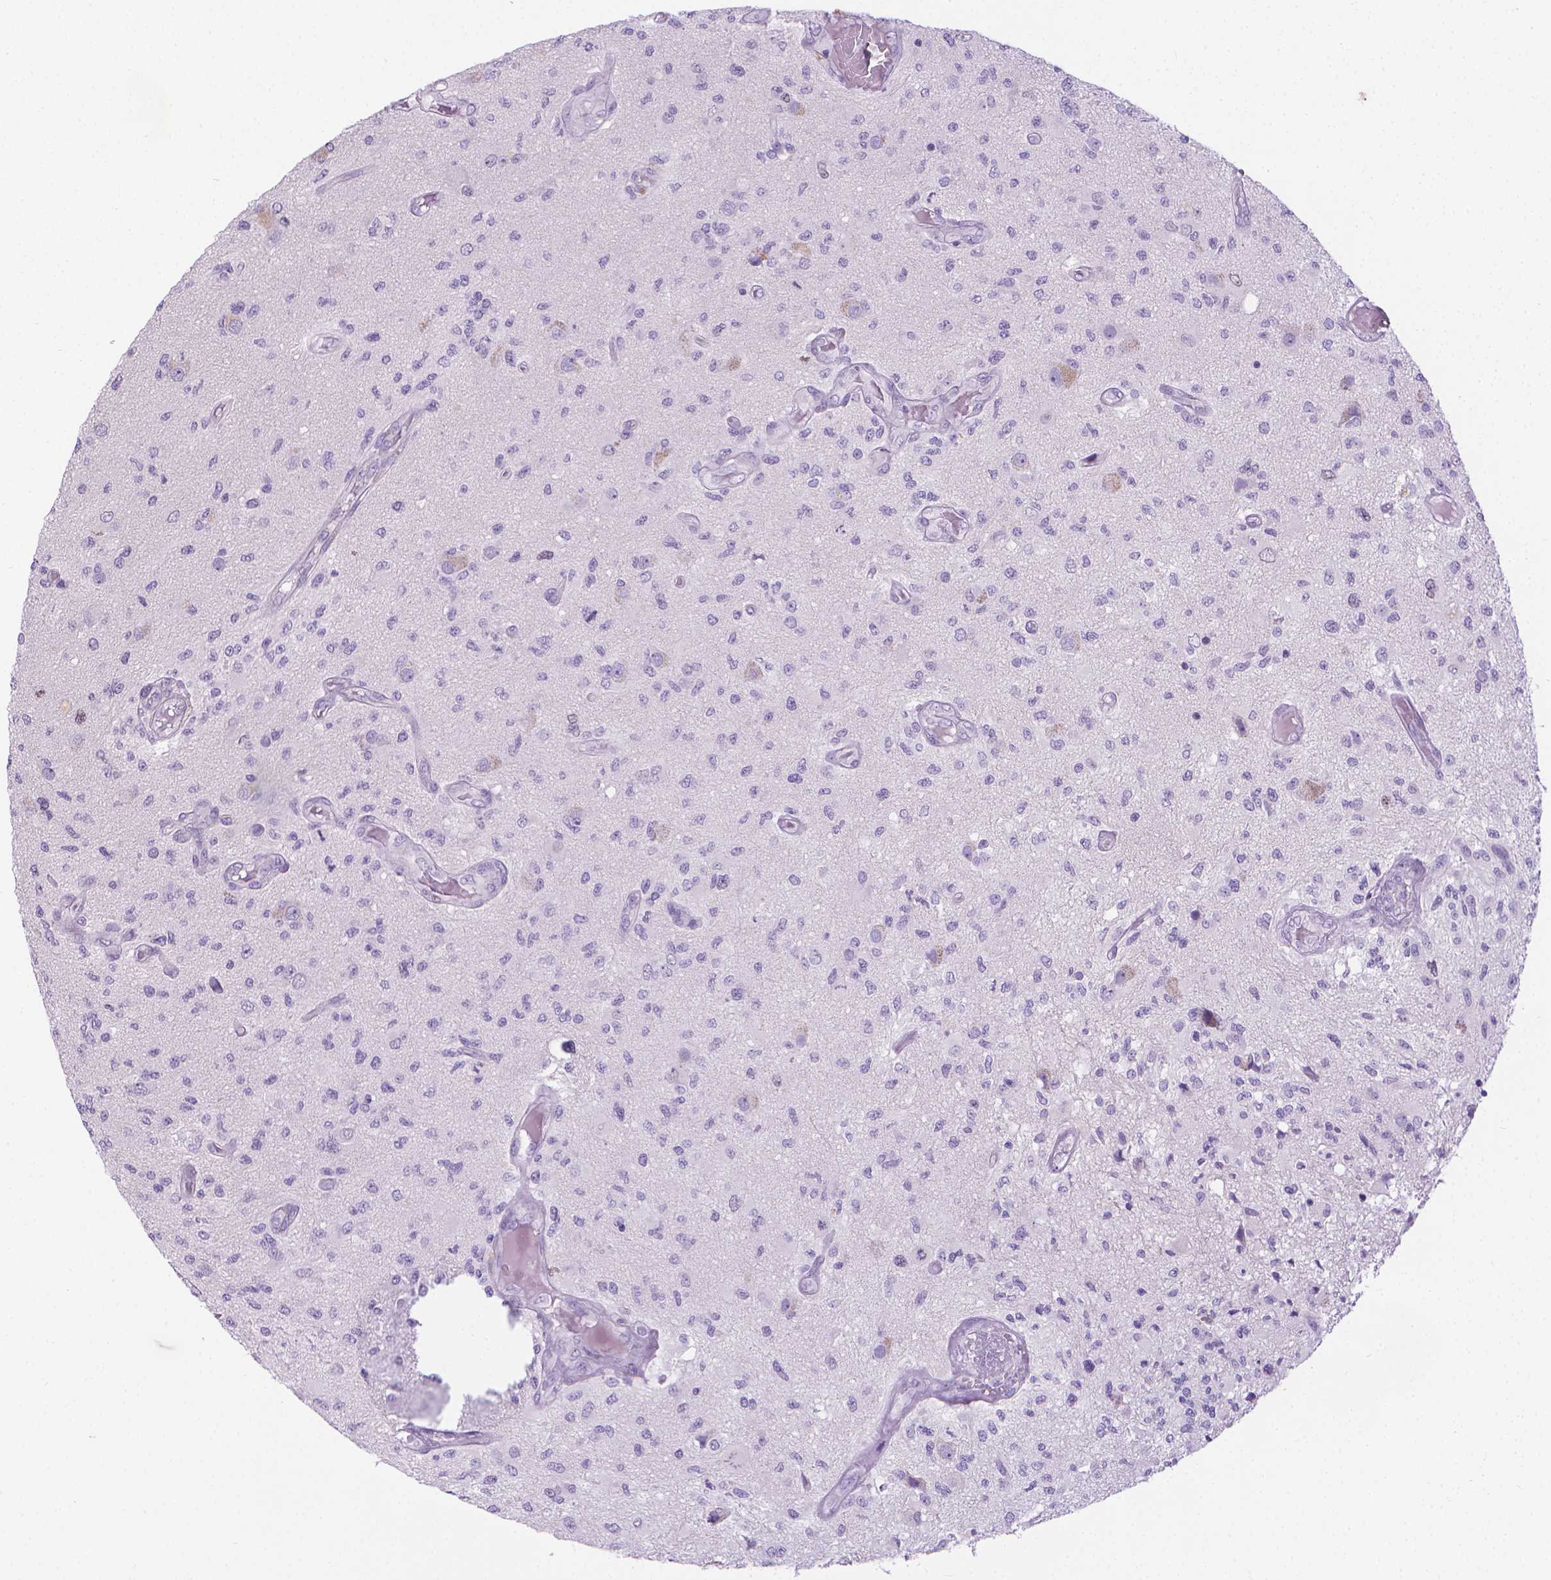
{"staining": {"intensity": "negative", "quantity": "none", "location": "none"}, "tissue": "glioma", "cell_type": "Tumor cells", "image_type": "cancer", "snomed": [{"axis": "morphology", "description": "Glioma, malignant, High grade"}, {"axis": "topography", "description": "Brain"}], "caption": "Immunohistochemistry photomicrograph of neoplastic tissue: human glioma stained with DAB (3,3'-diaminobenzidine) exhibits no significant protein positivity in tumor cells. Nuclei are stained in blue.", "gene": "SPAG6", "patient": {"sex": "female", "age": 63}}